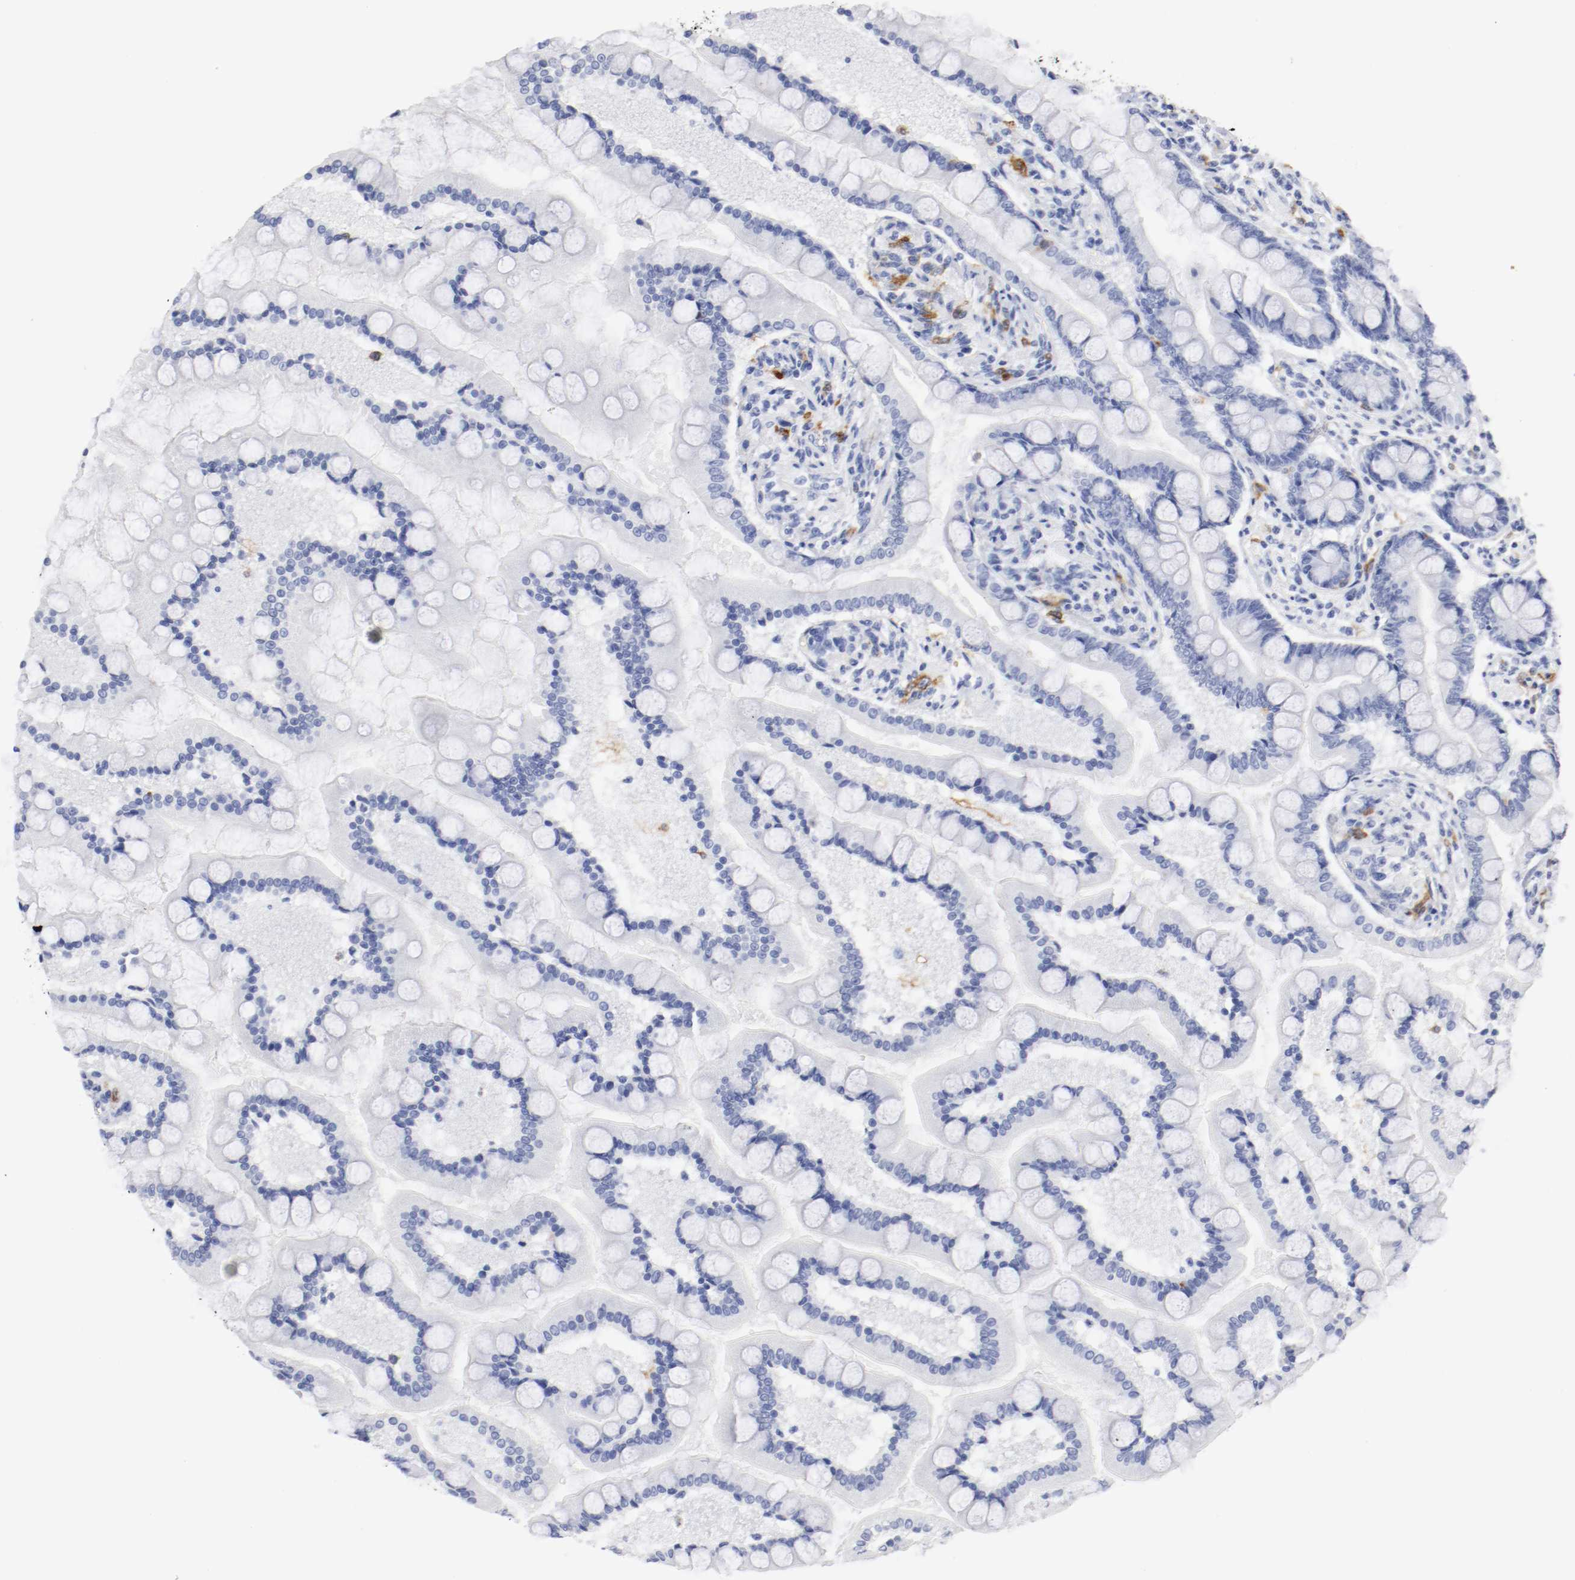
{"staining": {"intensity": "negative", "quantity": "none", "location": "none"}, "tissue": "small intestine", "cell_type": "Glandular cells", "image_type": "normal", "snomed": [{"axis": "morphology", "description": "Normal tissue, NOS"}, {"axis": "topography", "description": "Small intestine"}], "caption": "A photomicrograph of small intestine stained for a protein demonstrates no brown staining in glandular cells.", "gene": "ITGAX", "patient": {"sex": "male", "age": 41}}